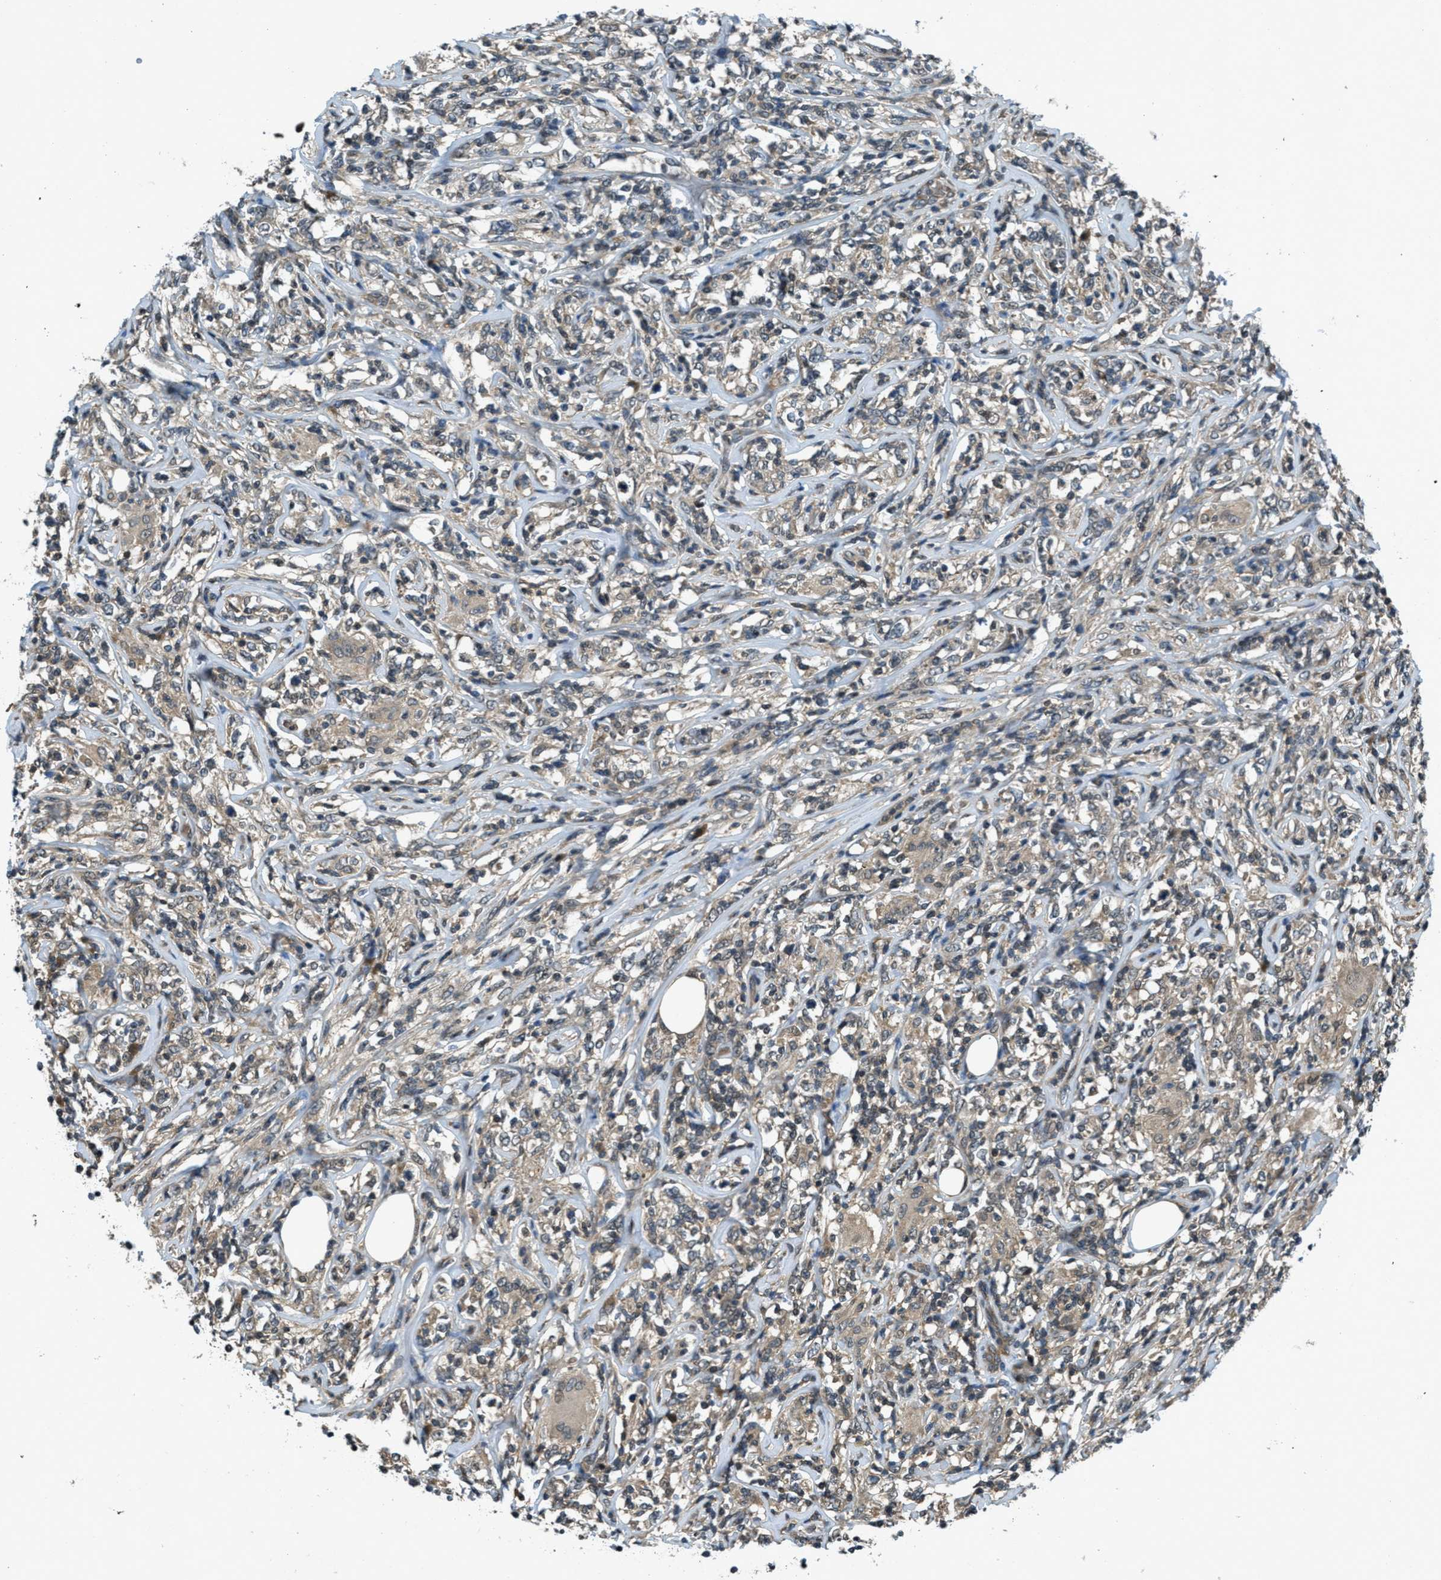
{"staining": {"intensity": "weak", "quantity": ">75%", "location": "cytoplasmic/membranous"}, "tissue": "lymphoma", "cell_type": "Tumor cells", "image_type": "cancer", "snomed": [{"axis": "morphology", "description": "Malignant lymphoma, non-Hodgkin's type, High grade"}, {"axis": "topography", "description": "Lymph node"}], "caption": "Human high-grade malignant lymphoma, non-Hodgkin's type stained with a brown dye displays weak cytoplasmic/membranous positive positivity in approximately >75% of tumor cells.", "gene": "DUSP6", "patient": {"sex": "female", "age": 84}}